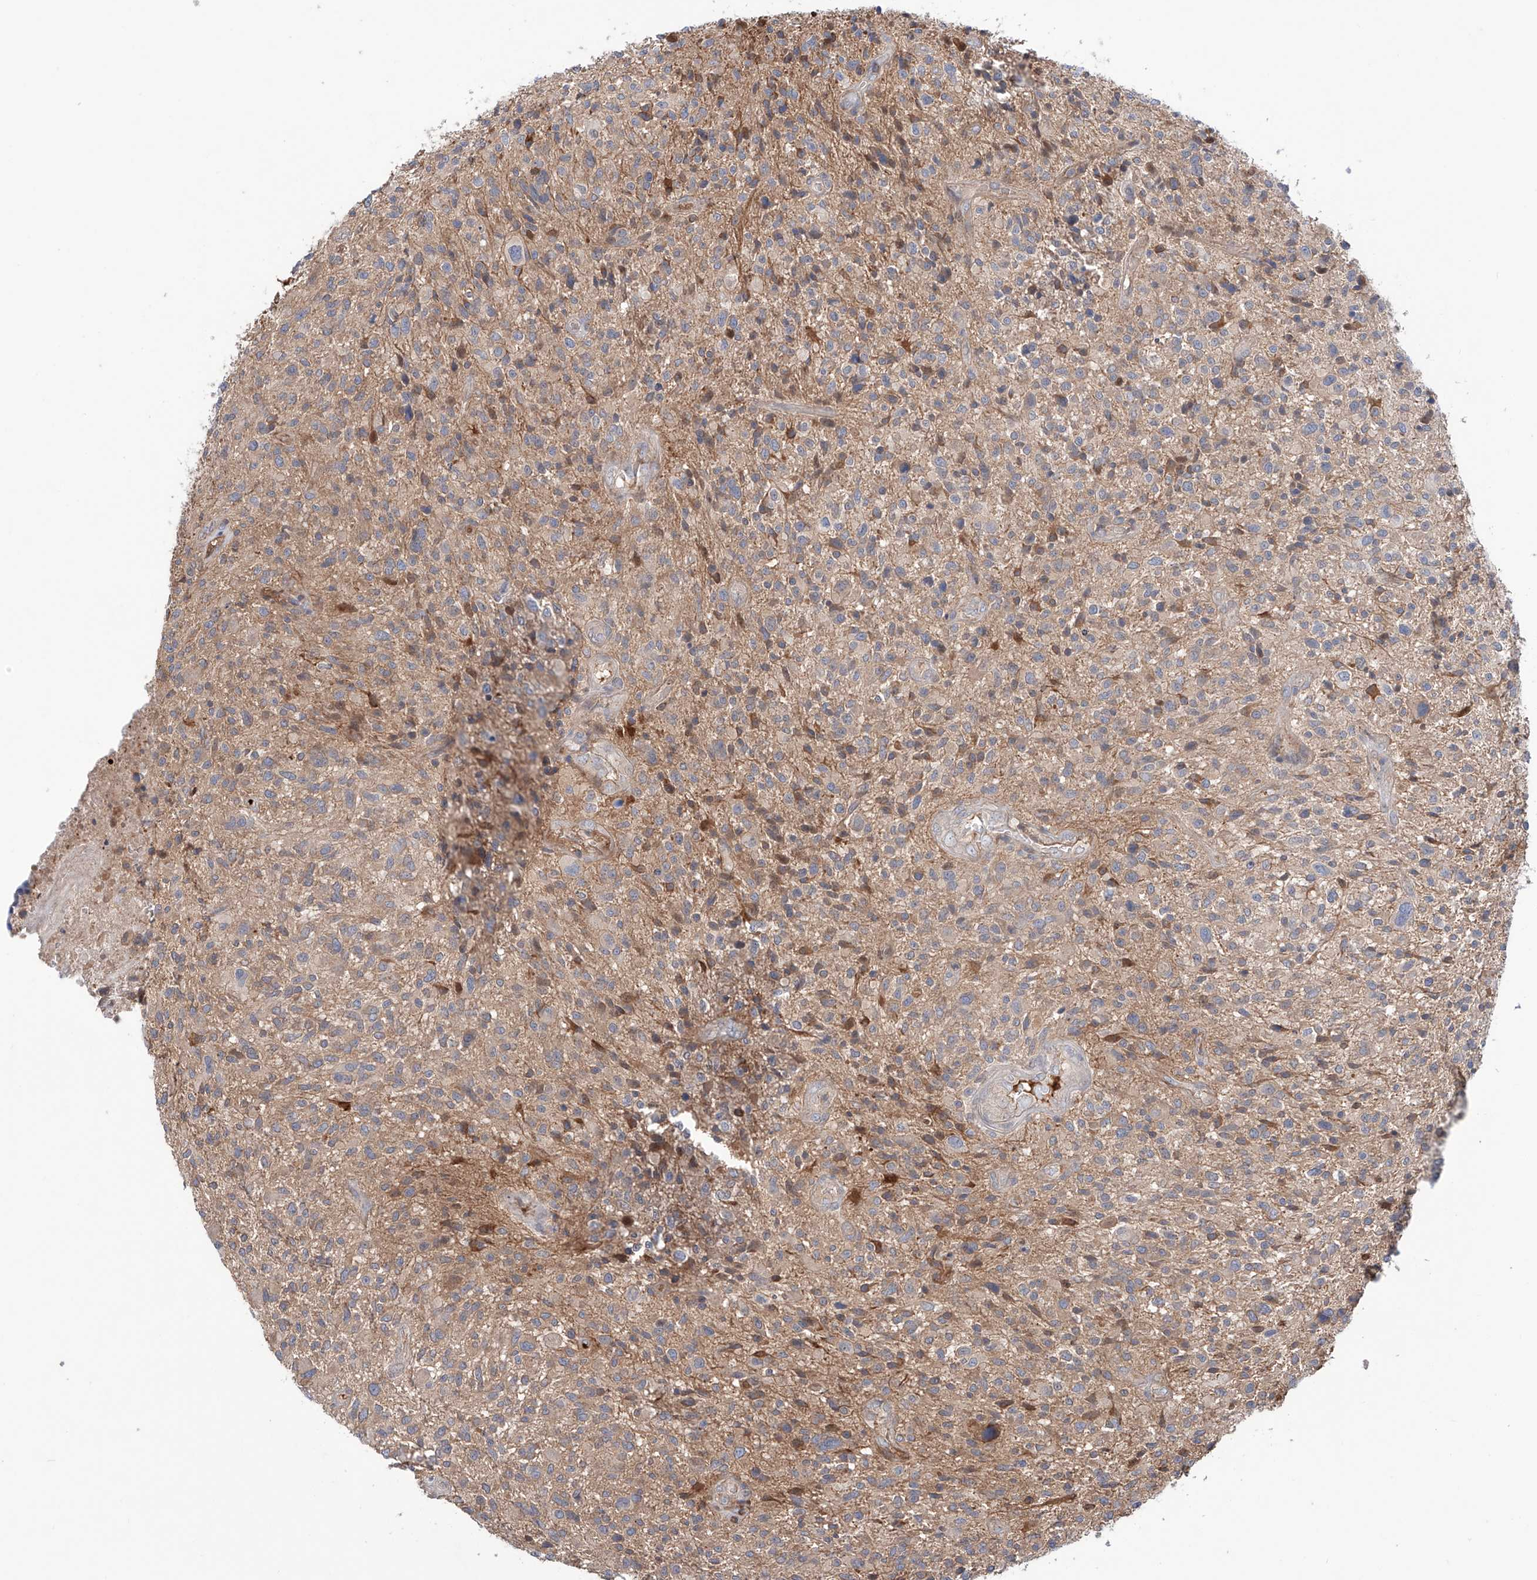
{"staining": {"intensity": "weak", "quantity": "25%-75%", "location": "cytoplasmic/membranous"}, "tissue": "glioma", "cell_type": "Tumor cells", "image_type": "cancer", "snomed": [{"axis": "morphology", "description": "Glioma, malignant, High grade"}, {"axis": "topography", "description": "Brain"}], "caption": "Brown immunohistochemical staining in glioma exhibits weak cytoplasmic/membranous expression in approximately 25%-75% of tumor cells.", "gene": "PGGT1B", "patient": {"sex": "male", "age": 47}}